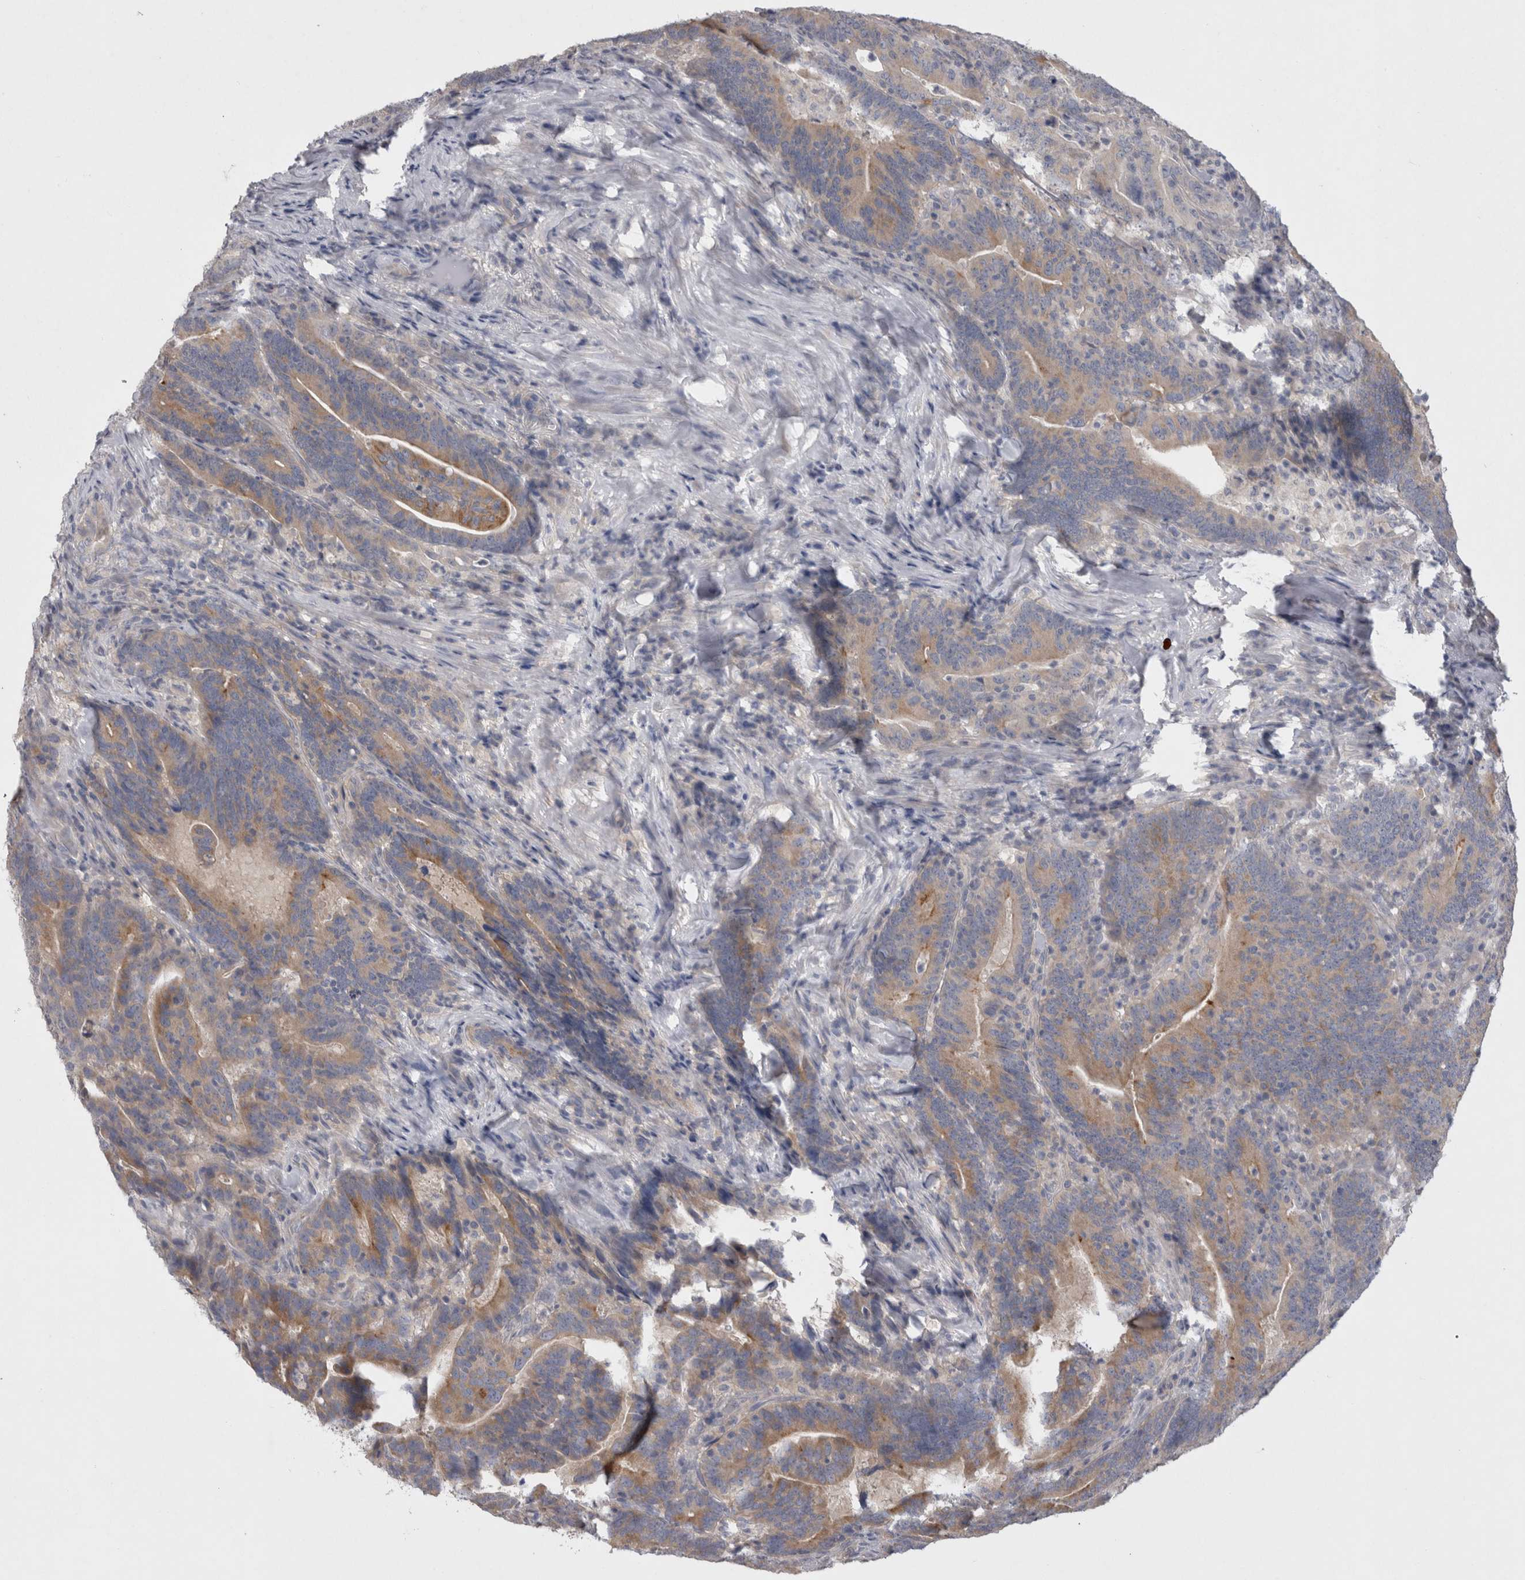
{"staining": {"intensity": "weak", "quantity": ">75%", "location": "cytoplasmic/membranous"}, "tissue": "colorectal cancer", "cell_type": "Tumor cells", "image_type": "cancer", "snomed": [{"axis": "morphology", "description": "Adenocarcinoma, NOS"}, {"axis": "topography", "description": "Colon"}], "caption": "There is low levels of weak cytoplasmic/membranous staining in tumor cells of colorectal cancer, as demonstrated by immunohistochemical staining (brown color).", "gene": "LRRC40", "patient": {"sex": "female", "age": 66}}